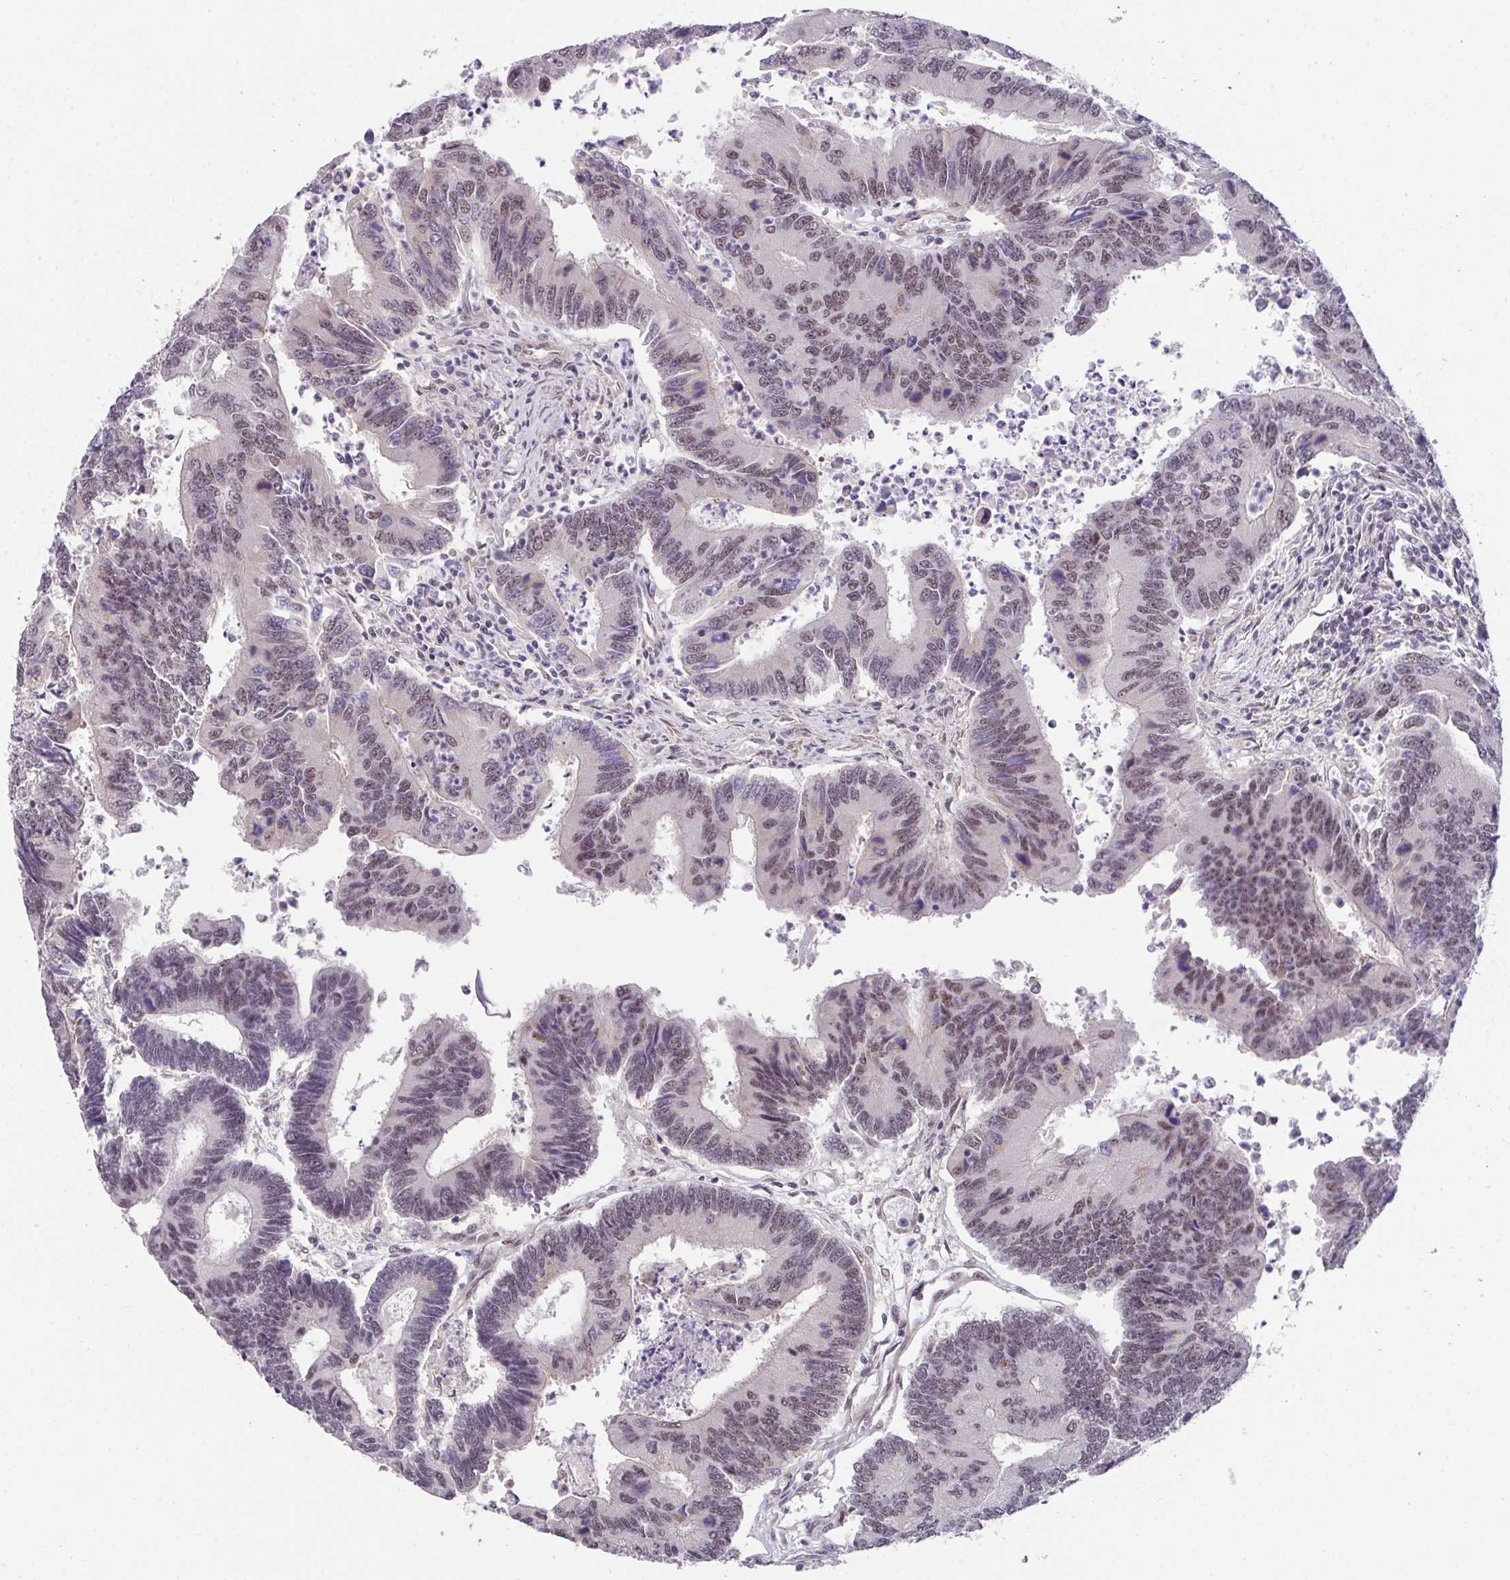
{"staining": {"intensity": "weak", "quantity": ">75%", "location": "nuclear"}, "tissue": "colorectal cancer", "cell_type": "Tumor cells", "image_type": "cancer", "snomed": [{"axis": "morphology", "description": "Adenocarcinoma, NOS"}, {"axis": "topography", "description": "Colon"}], "caption": "Adenocarcinoma (colorectal) tissue displays weak nuclear expression in about >75% of tumor cells (DAB = brown stain, brightfield microscopy at high magnification).", "gene": "RBBP6", "patient": {"sex": "female", "age": 67}}